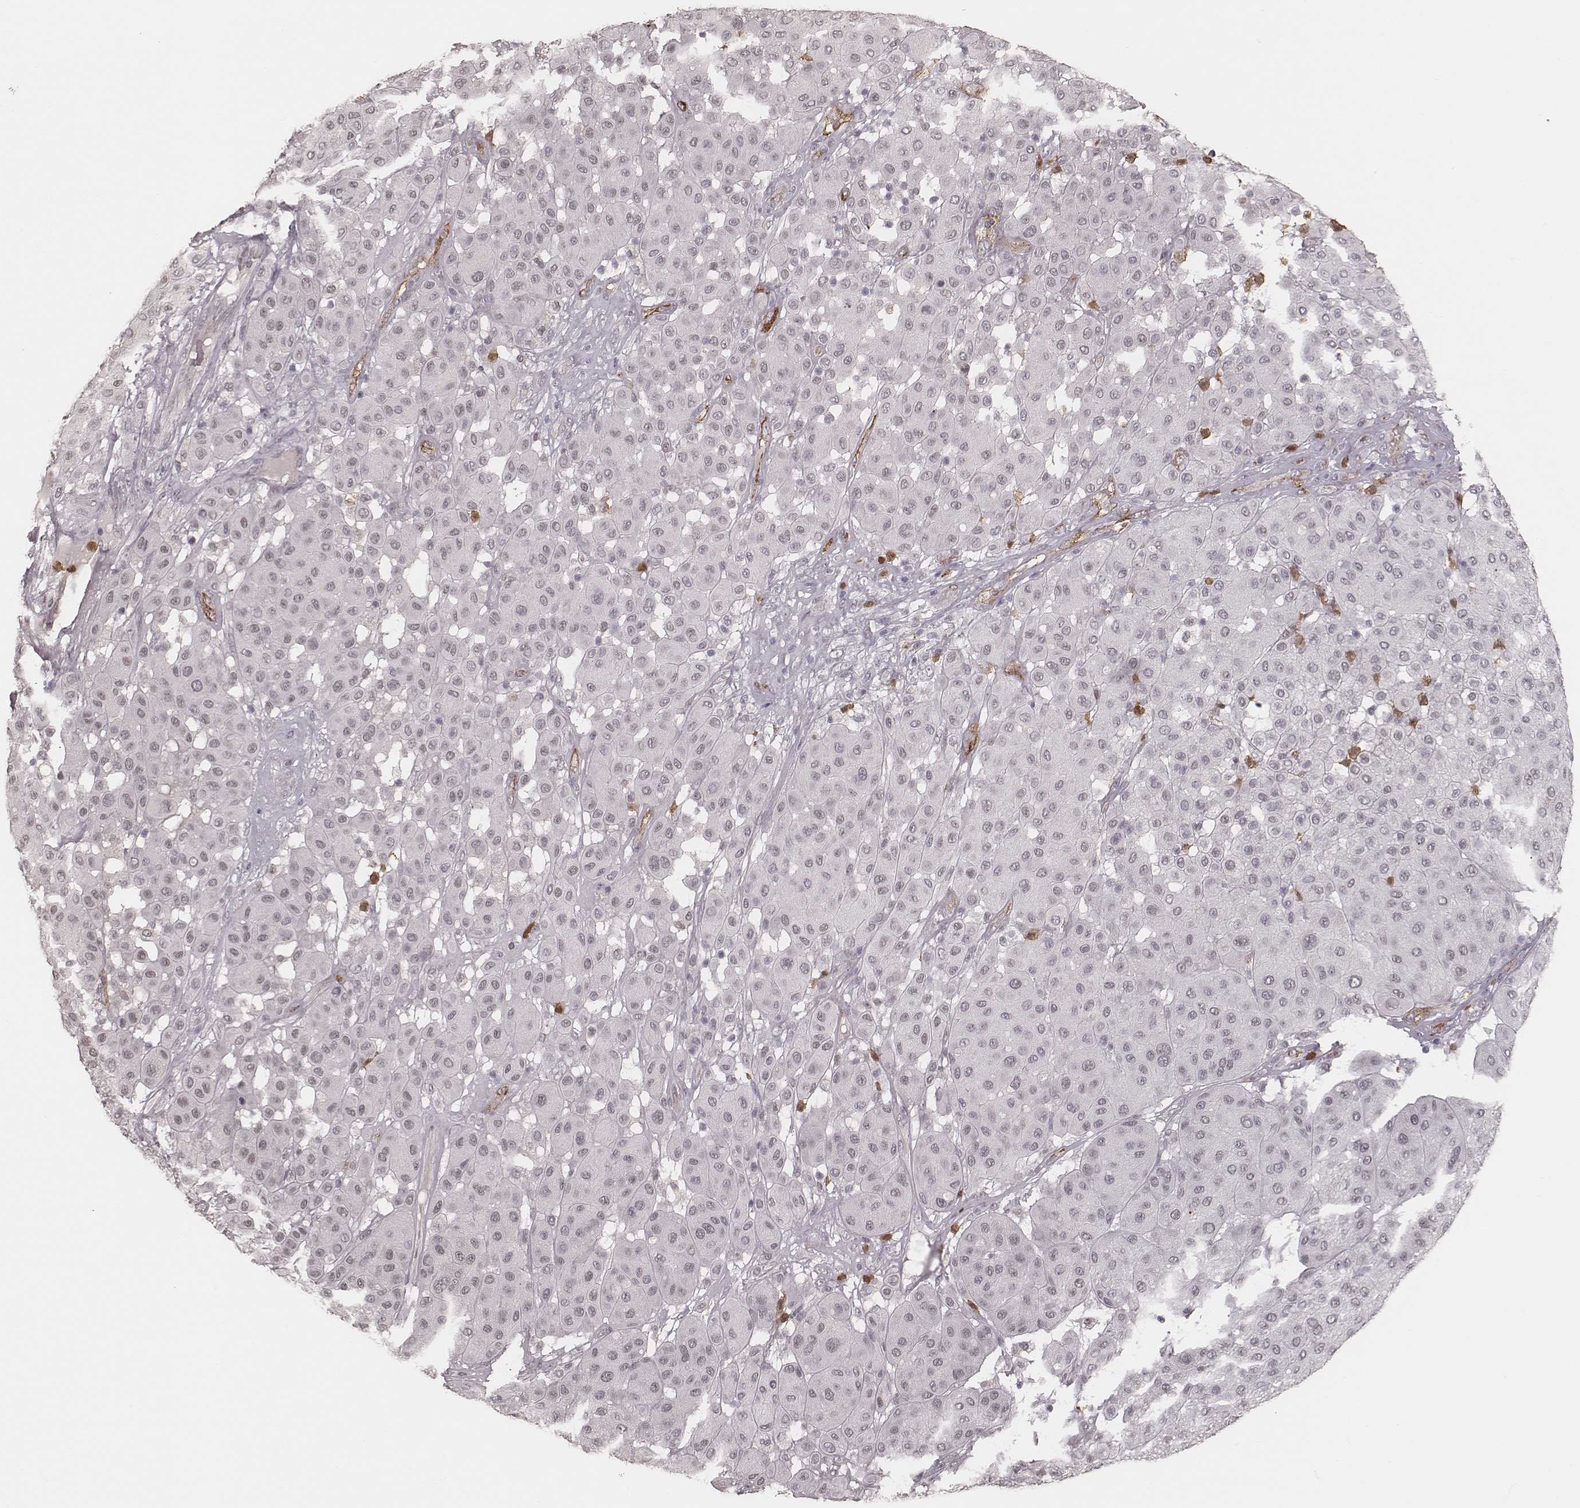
{"staining": {"intensity": "negative", "quantity": "none", "location": "none"}, "tissue": "melanoma", "cell_type": "Tumor cells", "image_type": "cancer", "snomed": [{"axis": "morphology", "description": "Malignant melanoma, Metastatic site"}, {"axis": "topography", "description": "Smooth muscle"}], "caption": "Protein analysis of melanoma demonstrates no significant positivity in tumor cells.", "gene": "KITLG", "patient": {"sex": "male", "age": 41}}